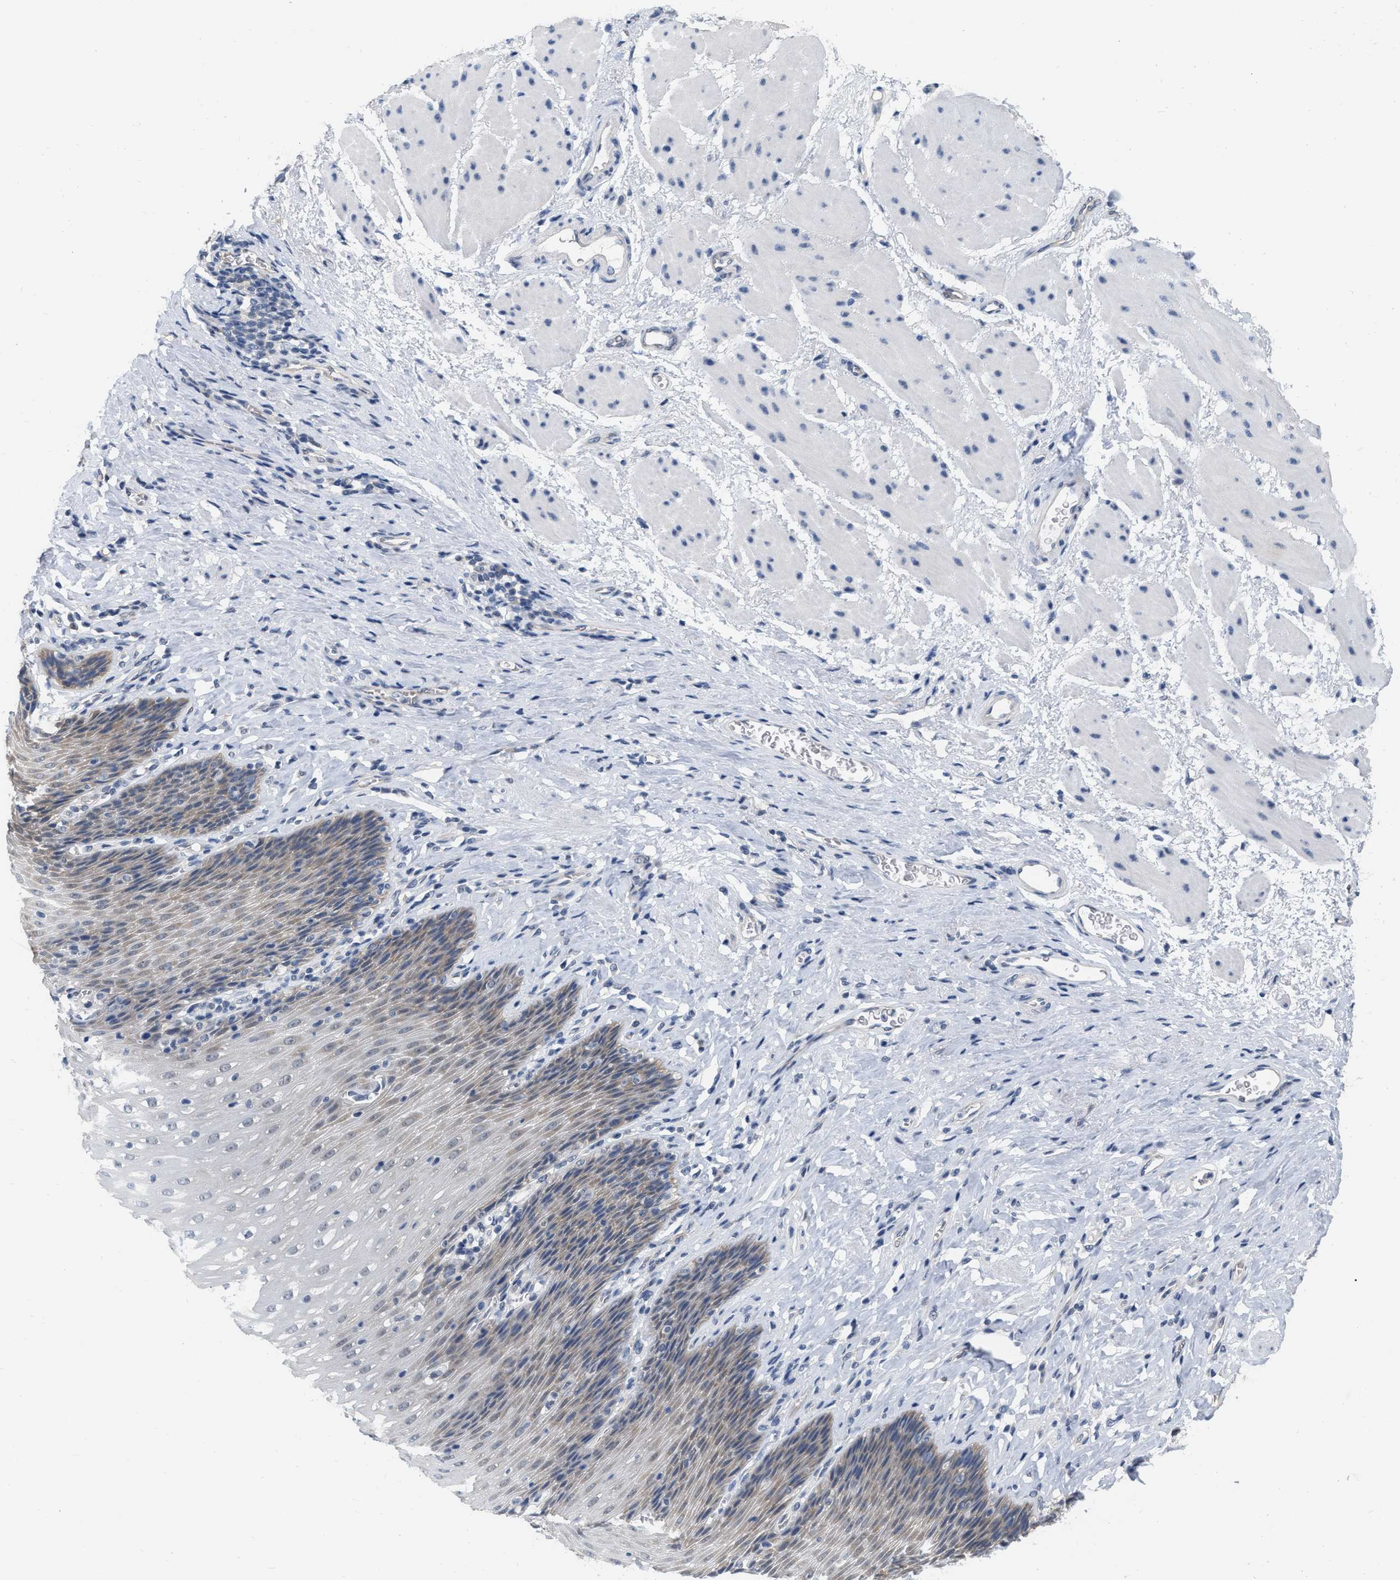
{"staining": {"intensity": "weak", "quantity": "25%-75%", "location": "cytoplasmic/membranous"}, "tissue": "esophagus", "cell_type": "Squamous epithelial cells", "image_type": "normal", "snomed": [{"axis": "morphology", "description": "Normal tissue, NOS"}, {"axis": "topography", "description": "Esophagus"}], "caption": "Human esophagus stained for a protein (brown) displays weak cytoplasmic/membranous positive staining in approximately 25%-75% of squamous epithelial cells.", "gene": "RUVBL1", "patient": {"sex": "female", "age": 61}}